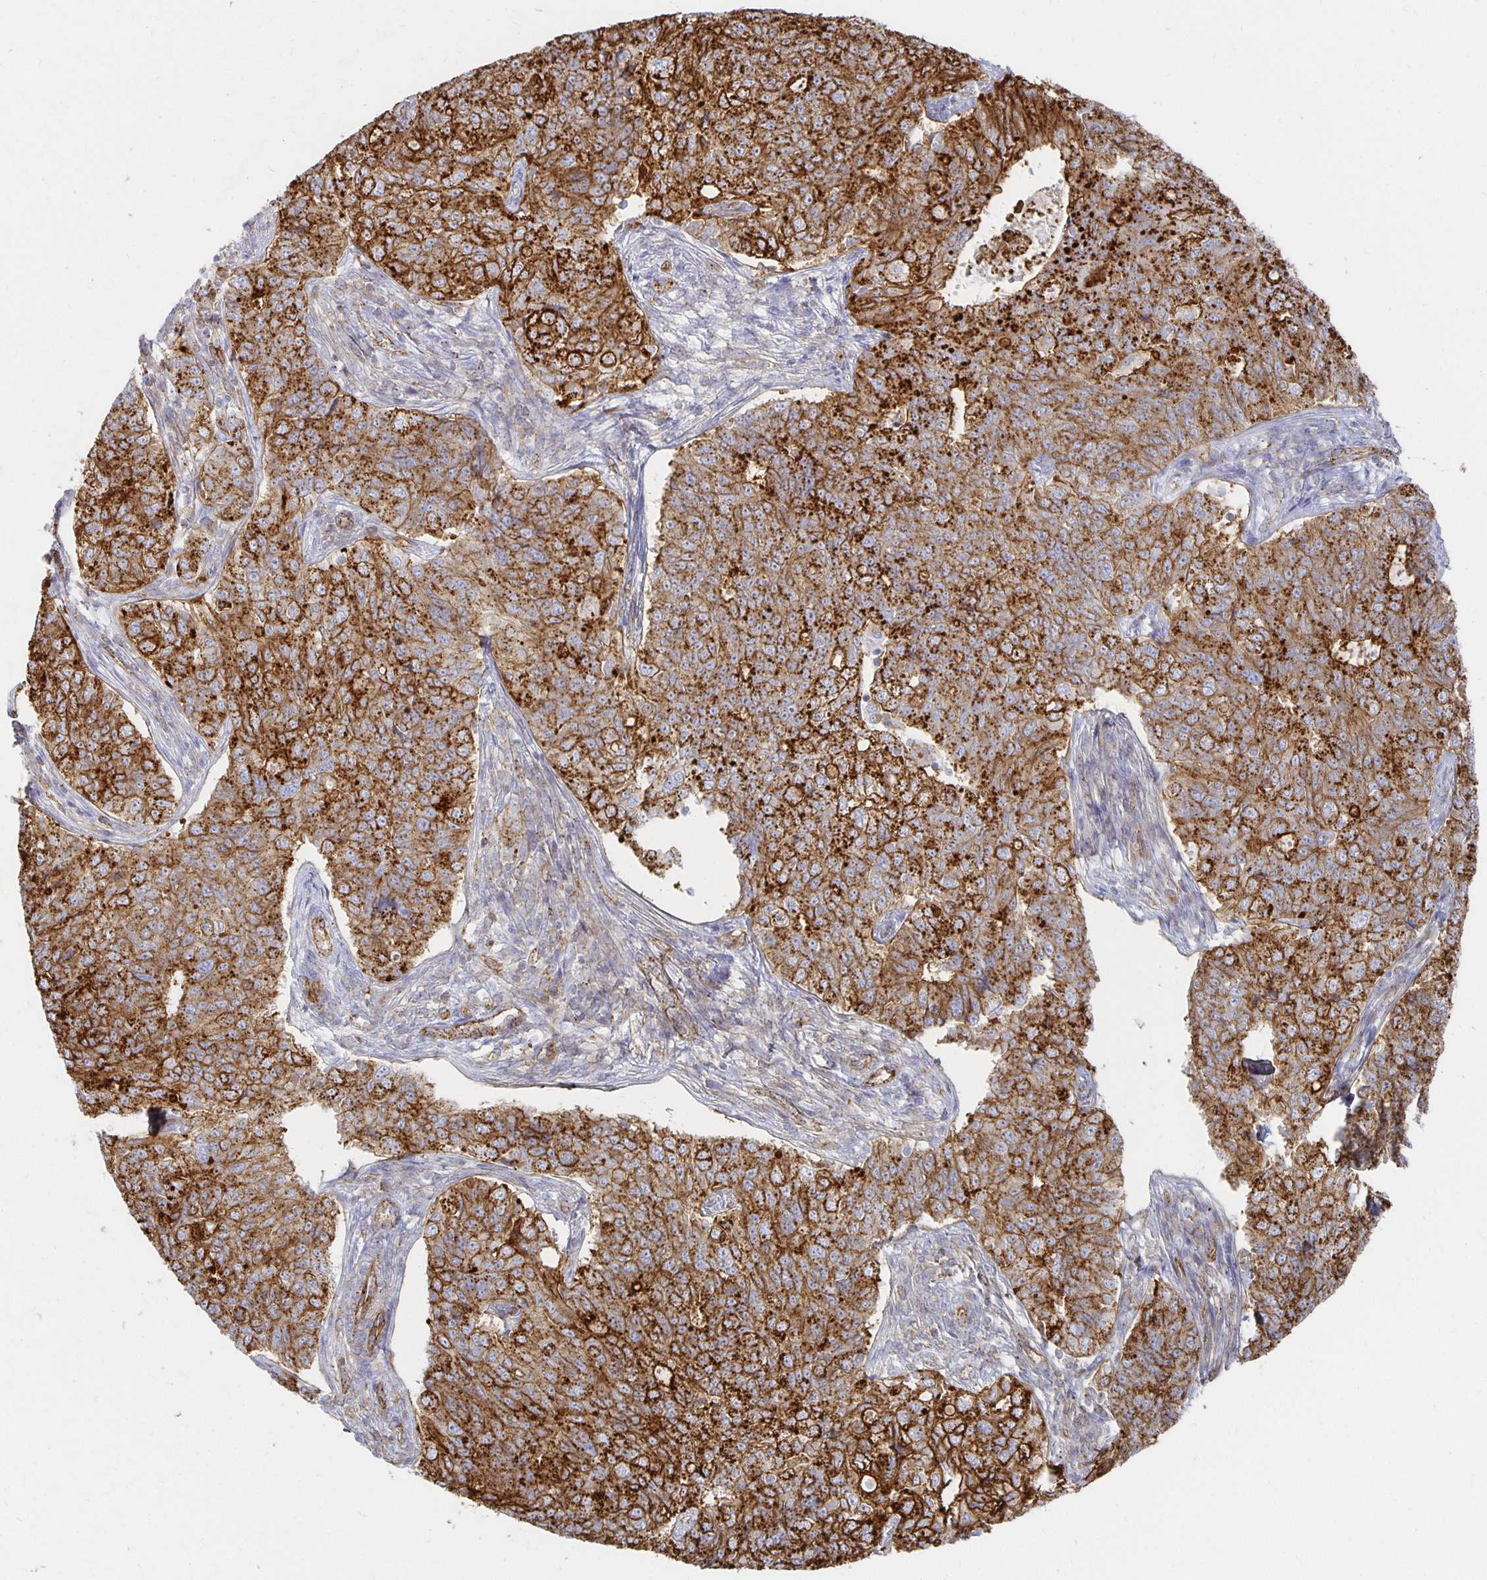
{"staining": {"intensity": "strong", "quantity": ">75%", "location": "cytoplasmic/membranous"}, "tissue": "endometrial cancer", "cell_type": "Tumor cells", "image_type": "cancer", "snomed": [{"axis": "morphology", "description": "Adenocarcinoma, NOS"}, {"axis": "topography", "description": "Endometrium"}], "caption": "This is an image of immunohistochemistry (IHC) staining of endometrial cancer (adenocarcinoma), which shows strong positivity in the cytoplasmic/membranous of tumor cells.", "gene": "TAAR1", "patient": {"sex": "female", "age": 43}}